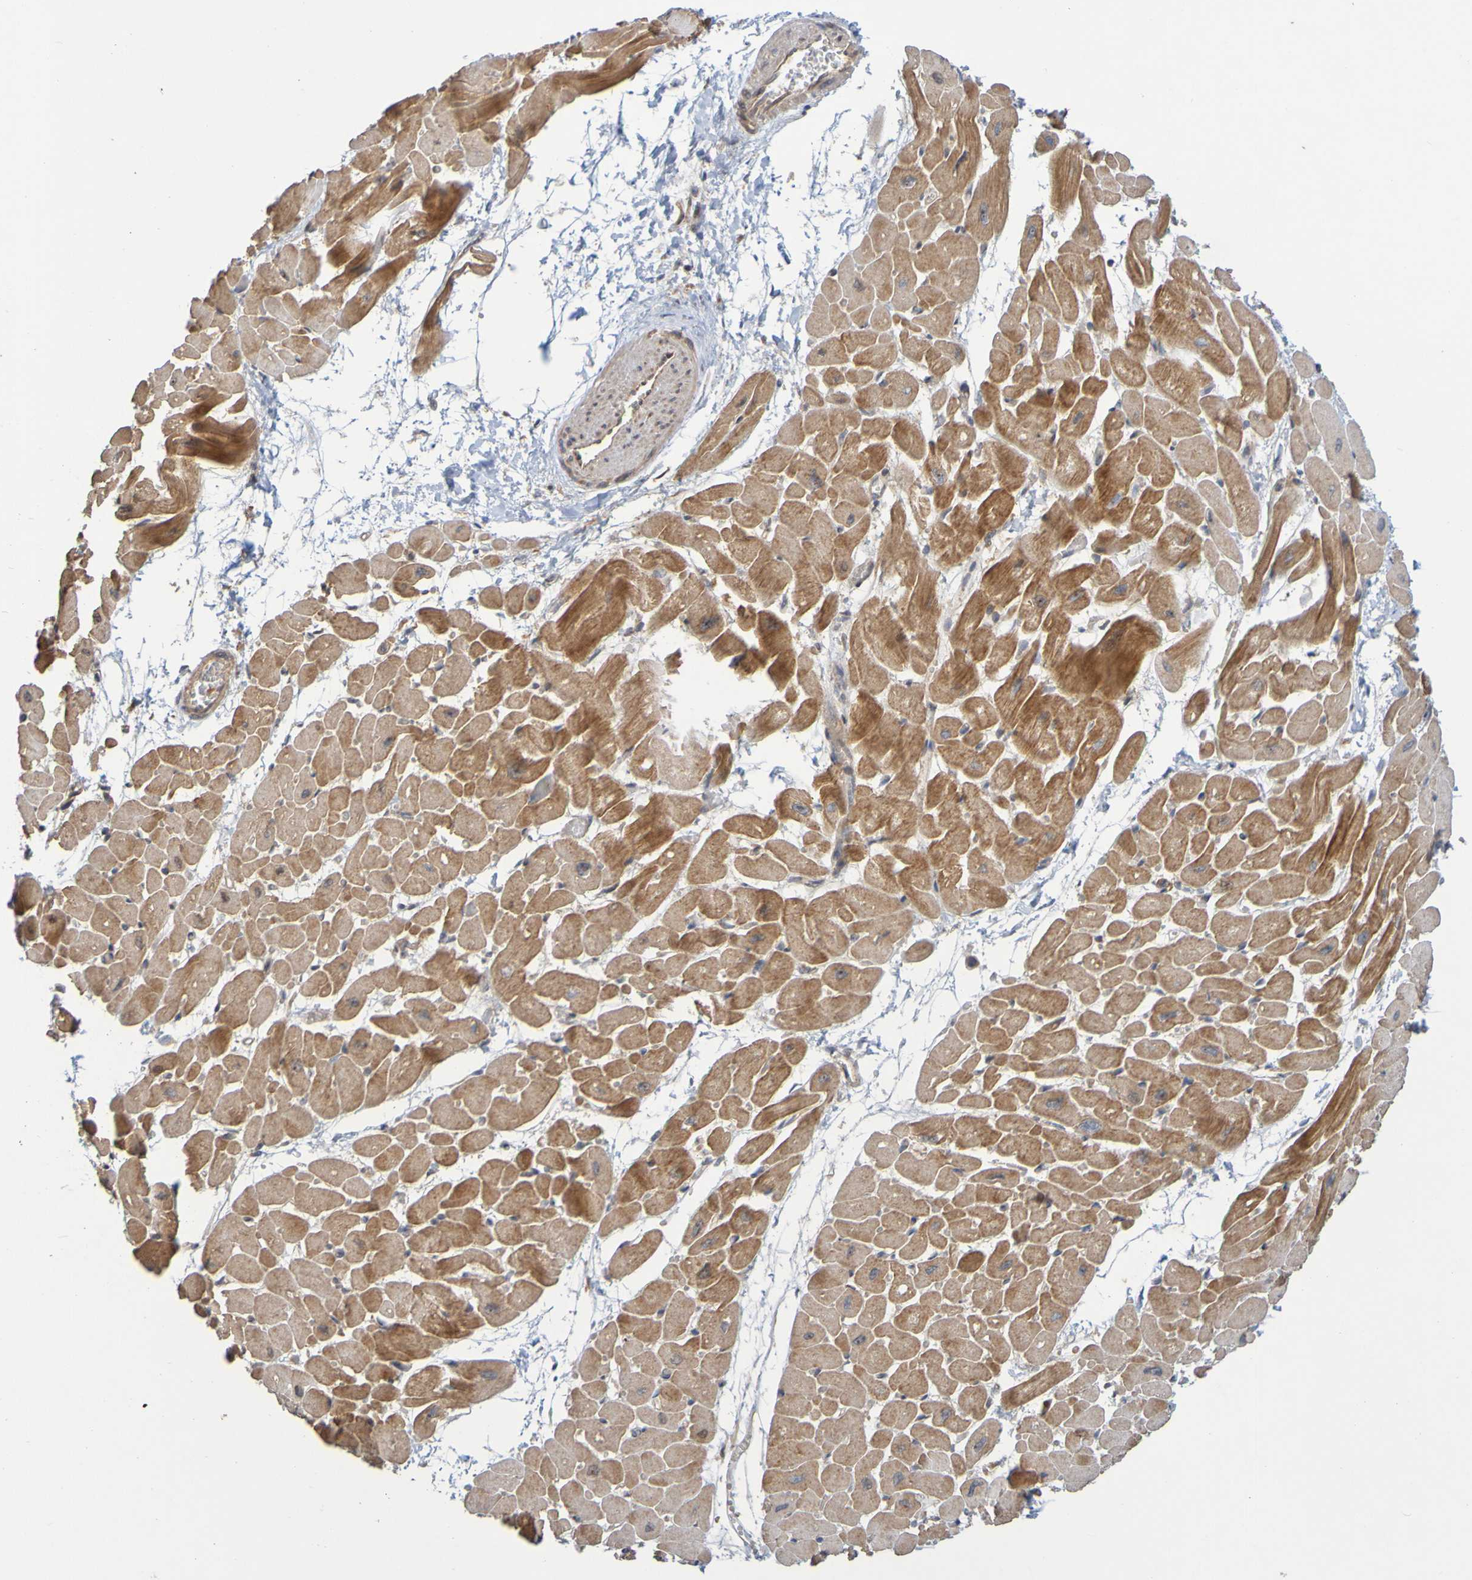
{"staining": {"intensity": "moderate", "quantity": ">75%", "location": "cytoplasmic/membranous"}, "tissue": "heart muscle", "cell_type": "Cardiomyocytes", "image_type": "normal", "snomed": [{"axis": "morphology", "description": "Normal tissue, NOS"}, {"axis": "topography", "description": "Heart"}], "caption": "An immunohistochemistry histopathology image of benign tissue is shown. Protein staining in brown highlights moderate cytoplasmic/membranous positivity in heart muscle within cardiomyocytes. The staining was performed using DAB, with brown indicating positive protein expression. Nuclei are stained blue with hematoxylin.", "gene": "TMBIM1", "patient": {"sex": "male", "age": 45}}